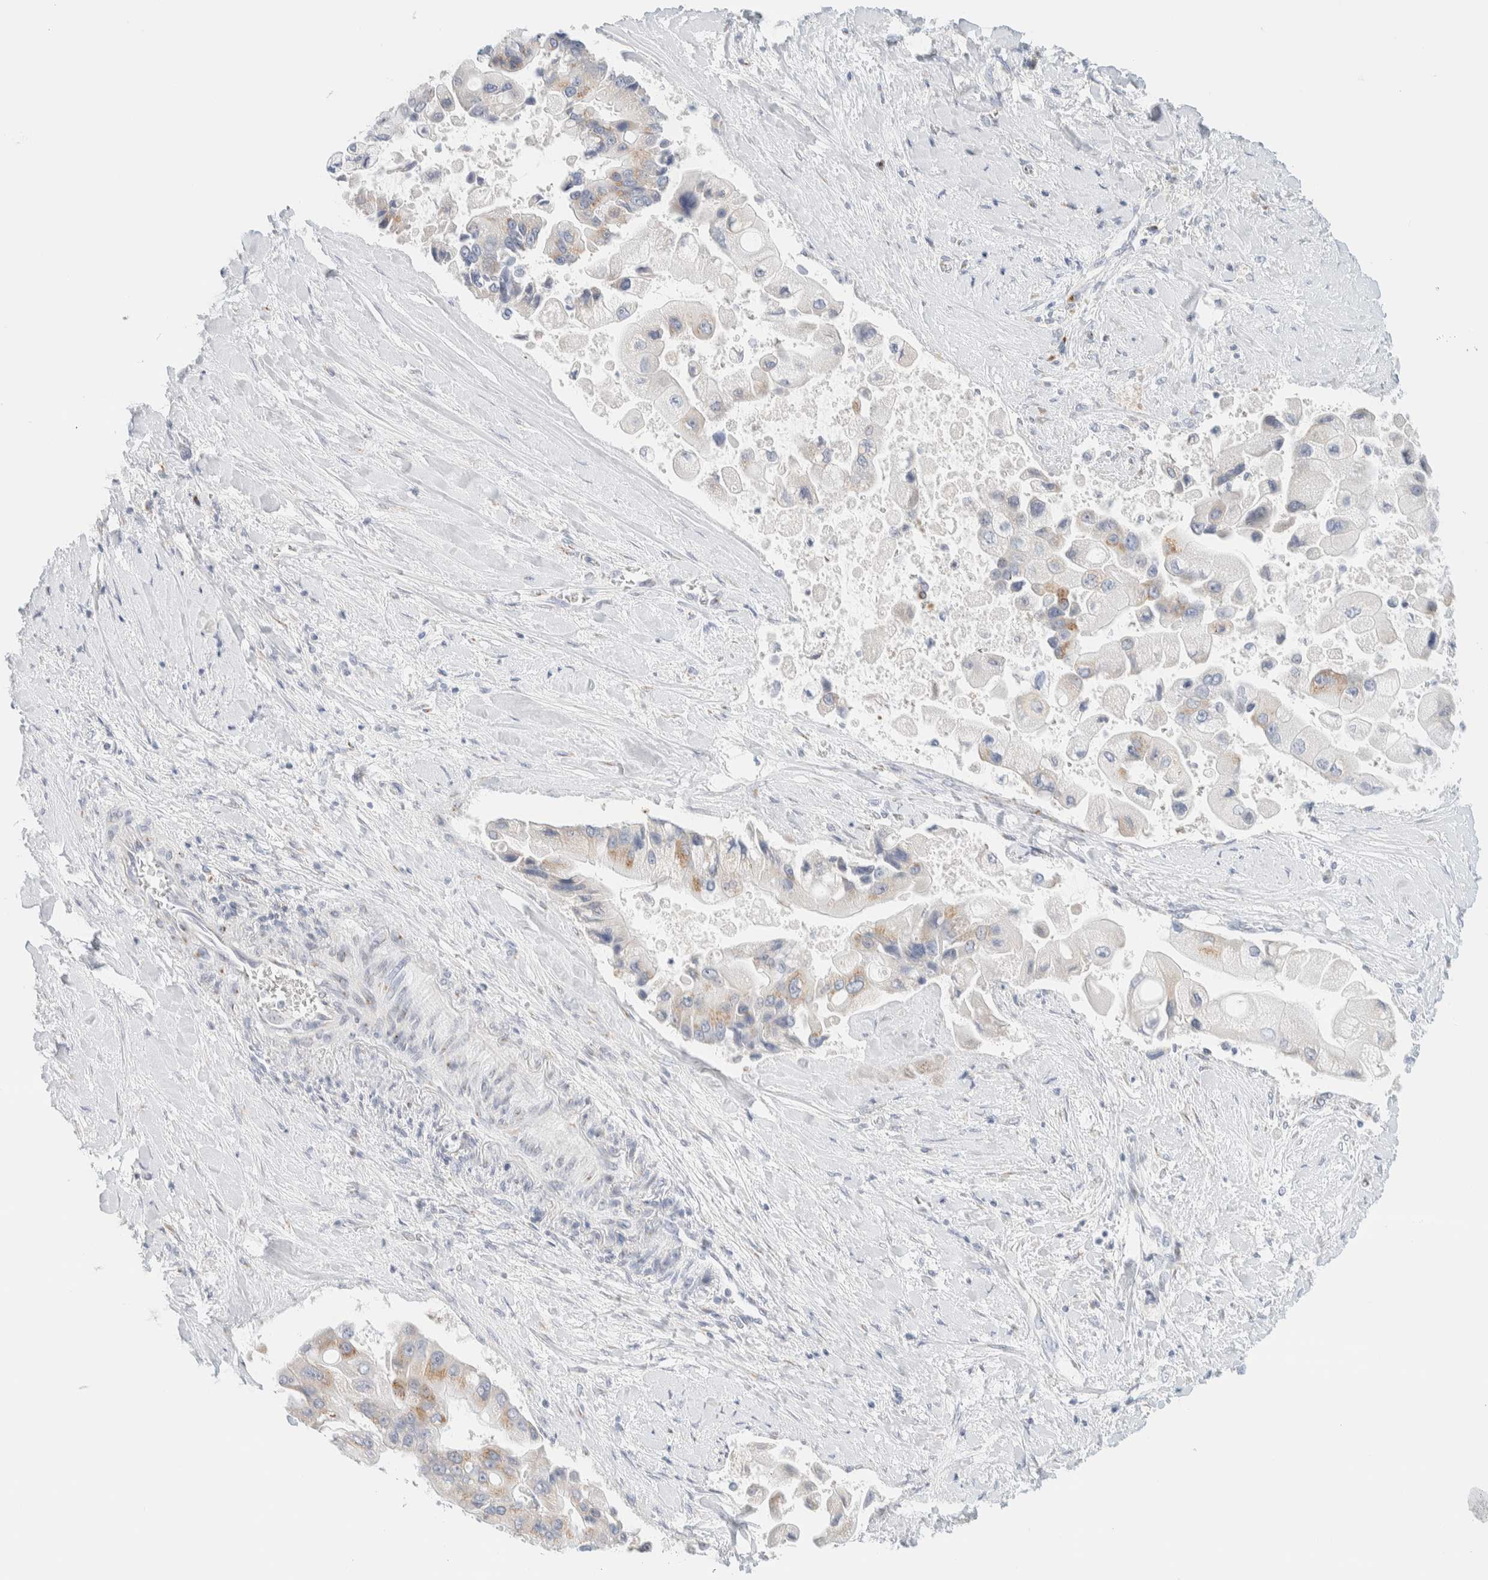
{"staining": {"intensity": "moderate", "quantity": "<25%", "location": "cytoplasmic/membranous"}, "tissue": "liver cancer", "cell_type": "Tumor cells", "image_type": "cancer", "snomed": [{"axis": "morphology", "description": "Cholangiocarcinoma"}, {"axis": "topography", "description": "Liver"}], "caption": "Immunohistochemistry (DAB) staining of liver cancer (cholangiocarcinoma) reveals moderate cytoplasmic/membranous protein positivity in about <25% of tumor cells. (IHC, brightfield microscopy, high magnification).", "gene": "SPNS3", "patient": {"sex": "male", "age": 50}}